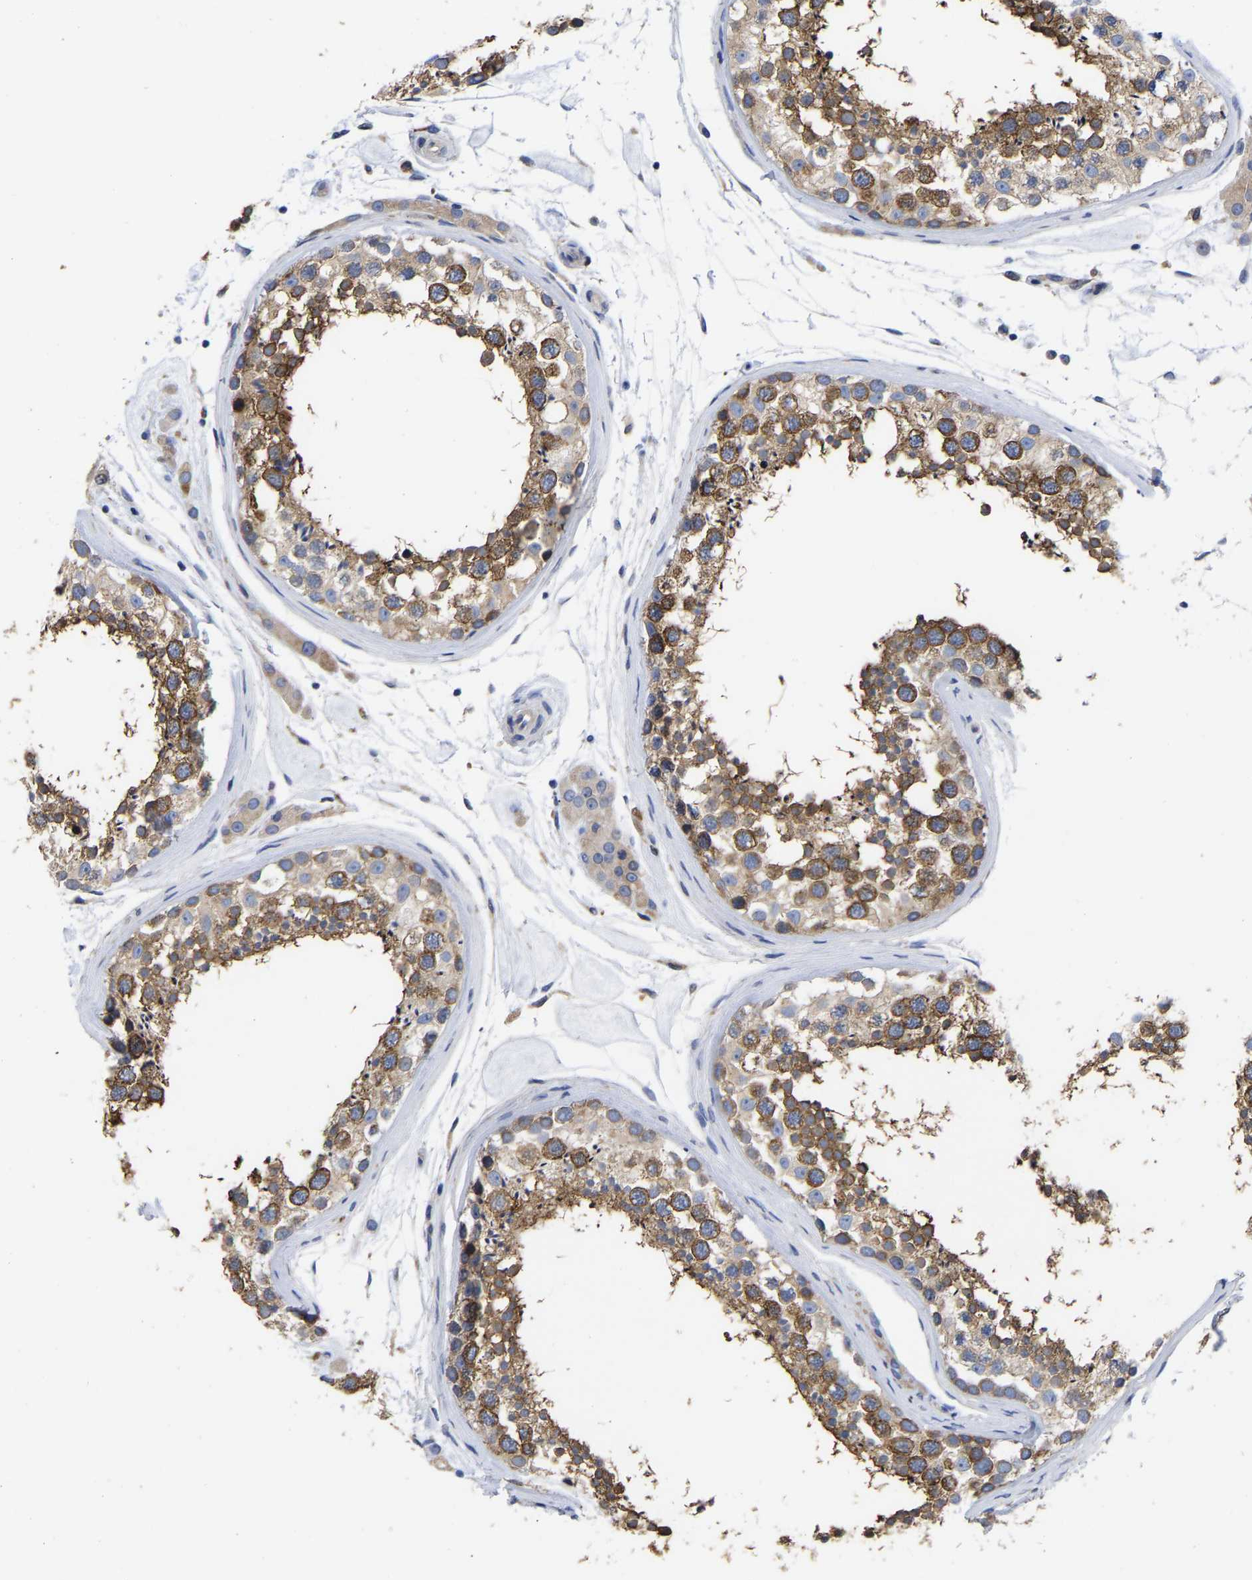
{"staining": {"intensity": "moderate", "quantity": ">75%", "location": "cytoplasmic/membranous"}, "tissue": "testis", "cell_type": "Cells in seminiferous ducts", "image_type": "normal", "snomed": [{"axis": "morphology", "description": "Normal tissue, NOS"}, {"axis": "topography", "description": "Testis"}], "caption": "Immunohistochemical staining of normal human testis reveals medium levels of moderate cytoplasmic/membranous staining in about >75% of cells in seminiferous ducts. (brown staining indicates protein expression, while blue staining denotes nuclei).", "gene": "CFAP298", "patient": {"sex": "male", "age": 46}}